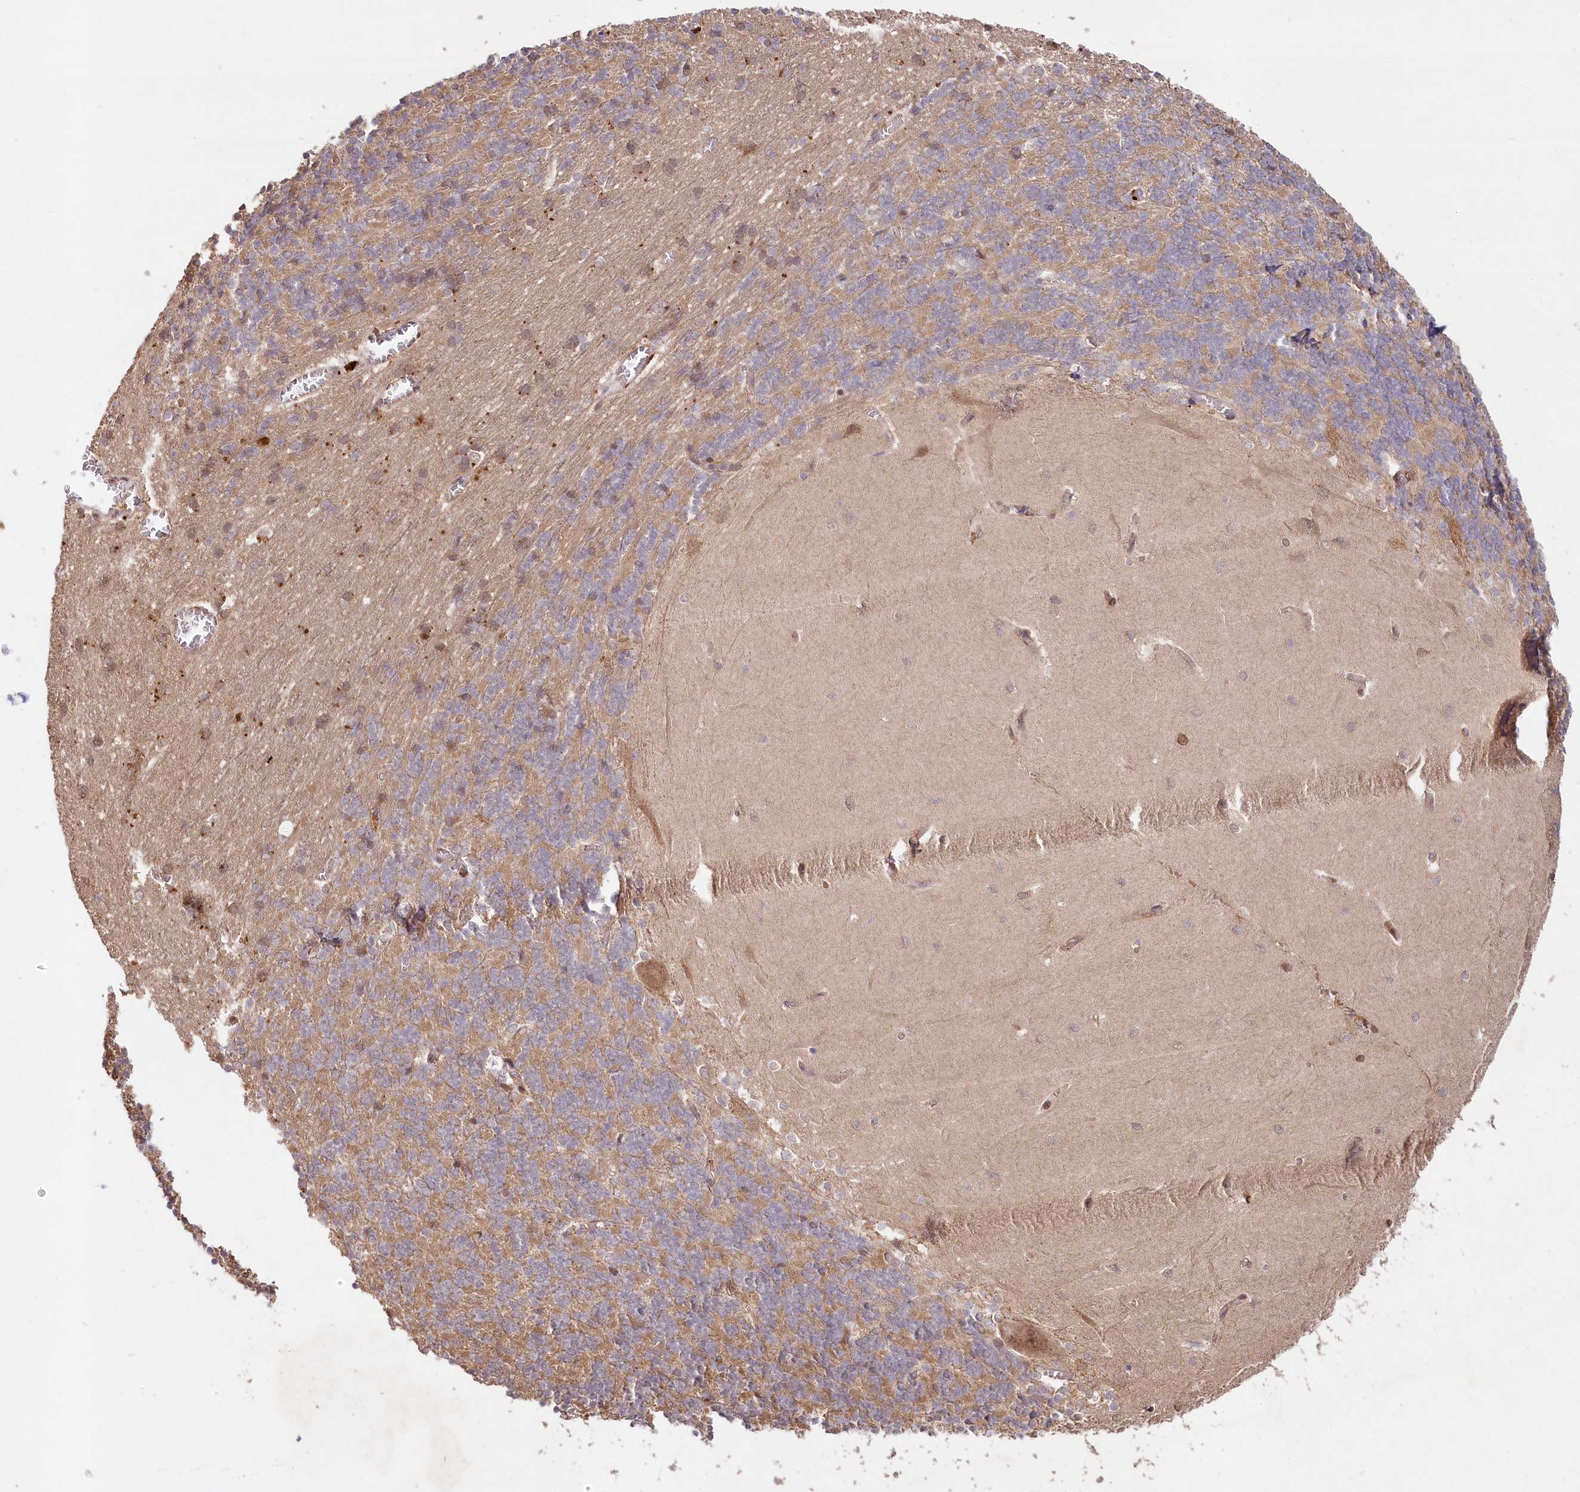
{"staining": {"intensity": "moderate", "quantity": "25%-75%", "location": "cytoplasmic/membranous"}, "tissue": "cerebellum", "cell_type": "Cells in granular layer", "image_type": "normal", "snomed": [{"axis": "morphology", "description": "Normal tissue, NOS"}, {"axis": "topography", "description": "Cerebellum"}], "caption": "IHC histopathology image of benign cerebellum: cerebellum stained using immunohistochemistry (IHC) reveals medium levels of moderate protein expression localized specifically in the cytoplasmic/membranous of cells in granular layer, appearing as a cytoplasmic/membranous brown color.", "gene": "IRAK1BP1", "patient": {"sex": "male", "age": 37}}